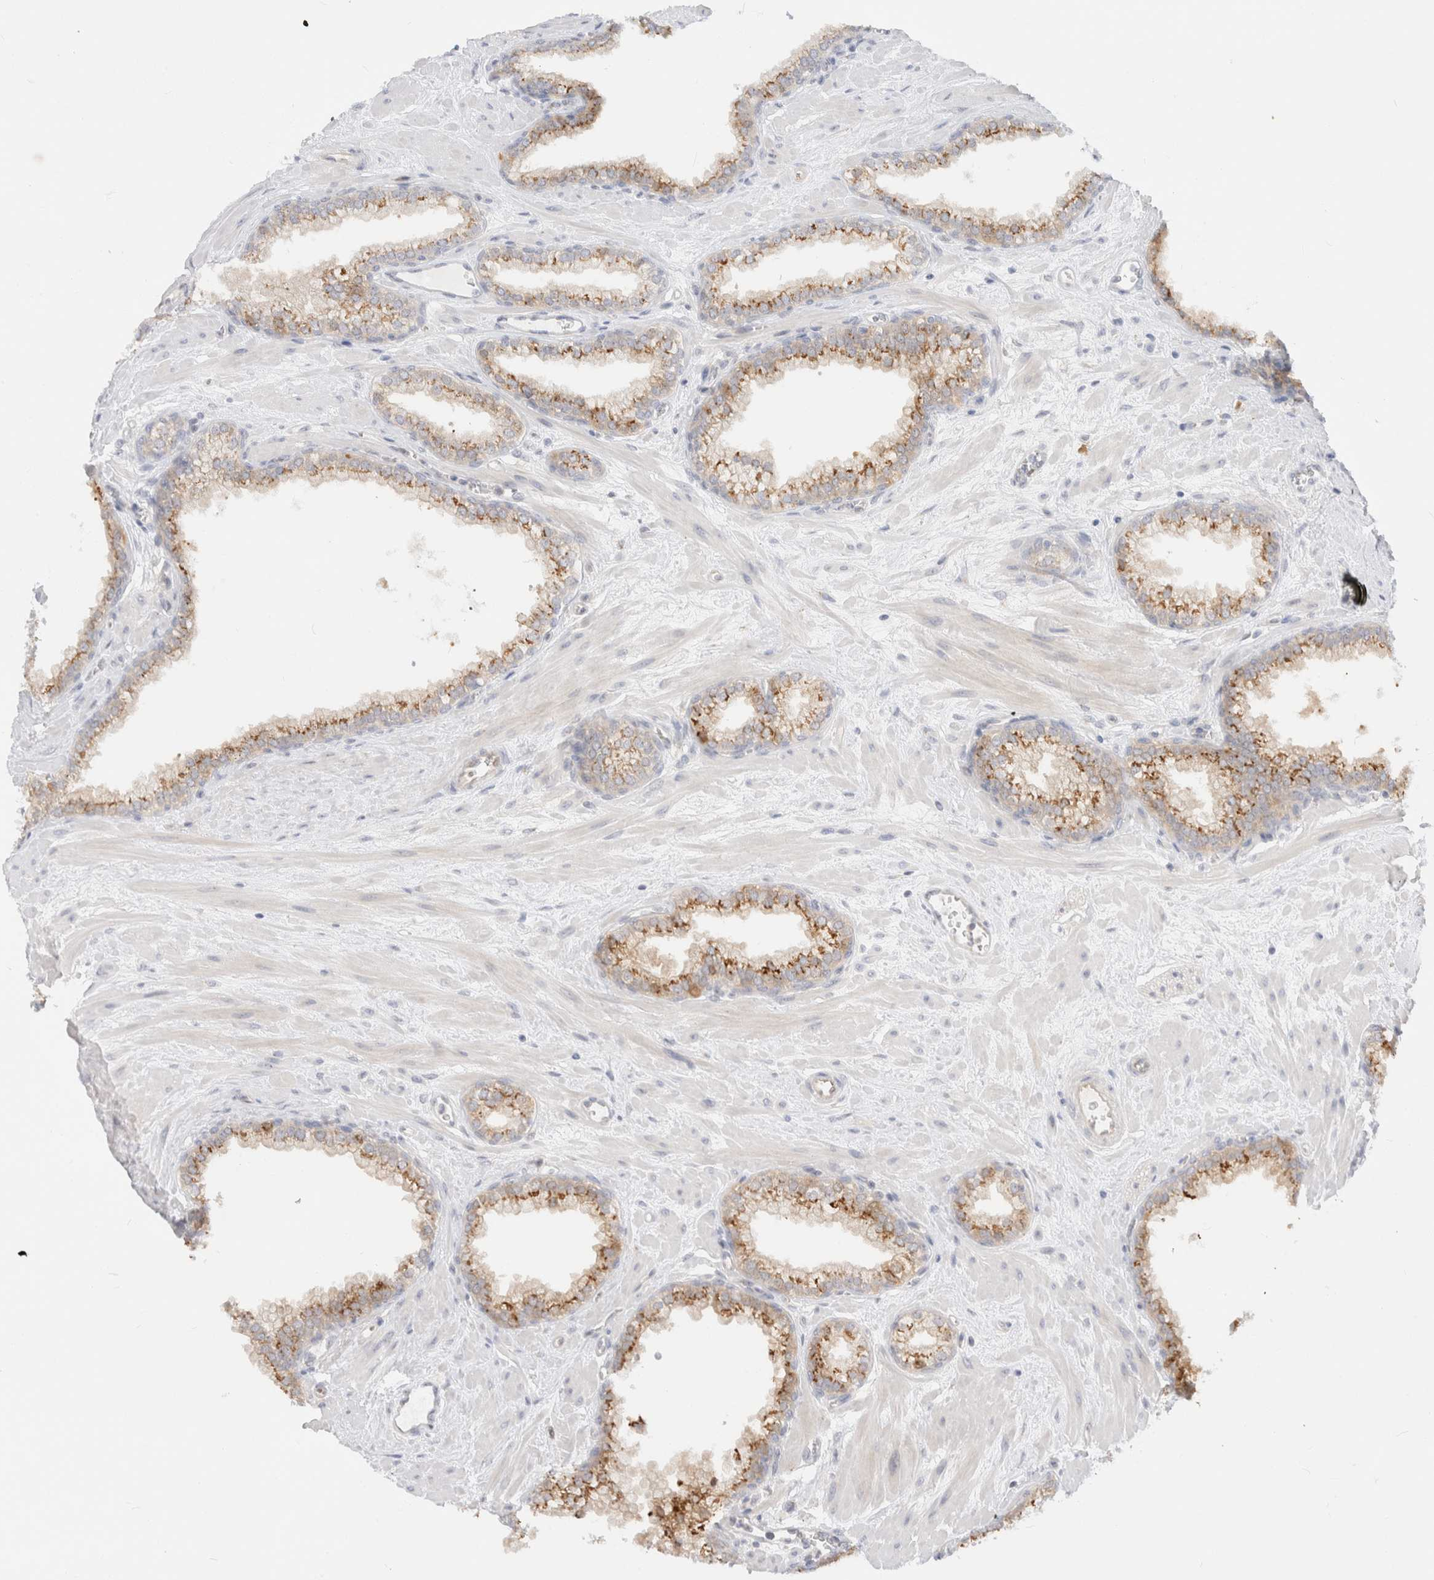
{"staining": {"intensity": "moderate", "quantity": "25%-75%", "location": "cytoplasmic/membranous"}, "tissue": "prostate", "cell_type": "Glandular cells", "image_type": "normal", "snomed": [{"axis": "morphology", "description": "Normal tissue, NOS"}, {"axis": "morphology", "description": "Urothelial carcinoma, Low grade"}, {"axis": "topography", "description": "Urinary bladder"}, {"axis": "topography", "description": "Prostate"}], "caption": "Protein expression analysis of normal prostate demonstrates moderate cytoplasmic/membranous staining in approximately 25%-75% of glandular cells.", "gene": "EFCAB13", "patient": {"sex": "male", "age": 60}}